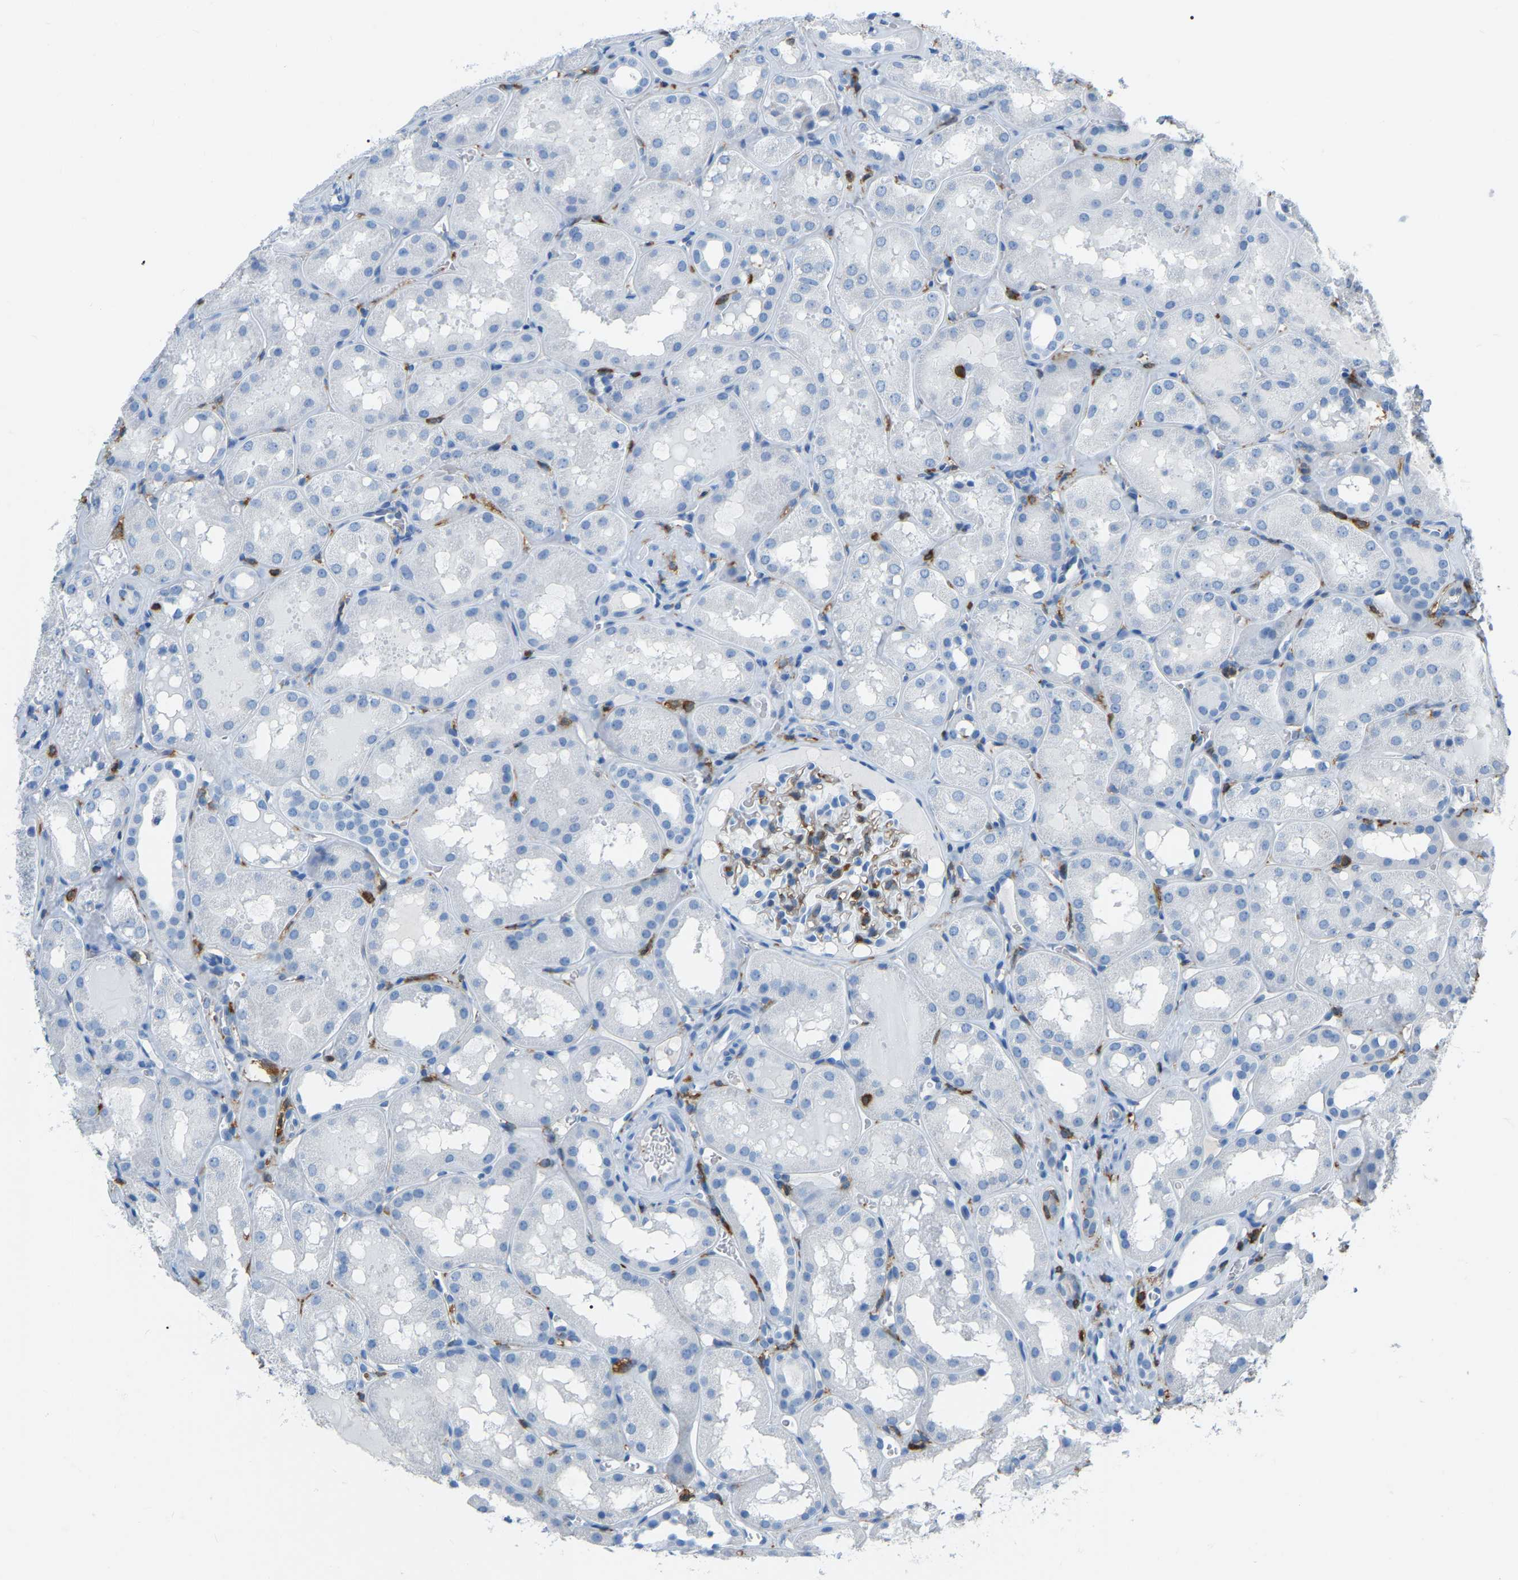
{"staining": {"intensity": "moderate", "quantity": "<25%", "location": "cytoplasmic/membranous"}, "tissue": "kidney", "cell_type": "Cells in glomeruli", "image_type": "normal", "snomed": [{"axis": "morphology", "description": "Normal tissue, NOS"}, {"axis": "topography", "description": "Kidney"}, {"axis": "topography", "description": "Urinary bladder"}], "caption": "Moderate cytoplasmic/membranous expression for a protein is seen in approximately <25% of cells in glomeruli of benign kidney using immunohistochemistry (IHC).", "gene": "ARHGAP45", "patient": {"sex": "male", "age": 16}}